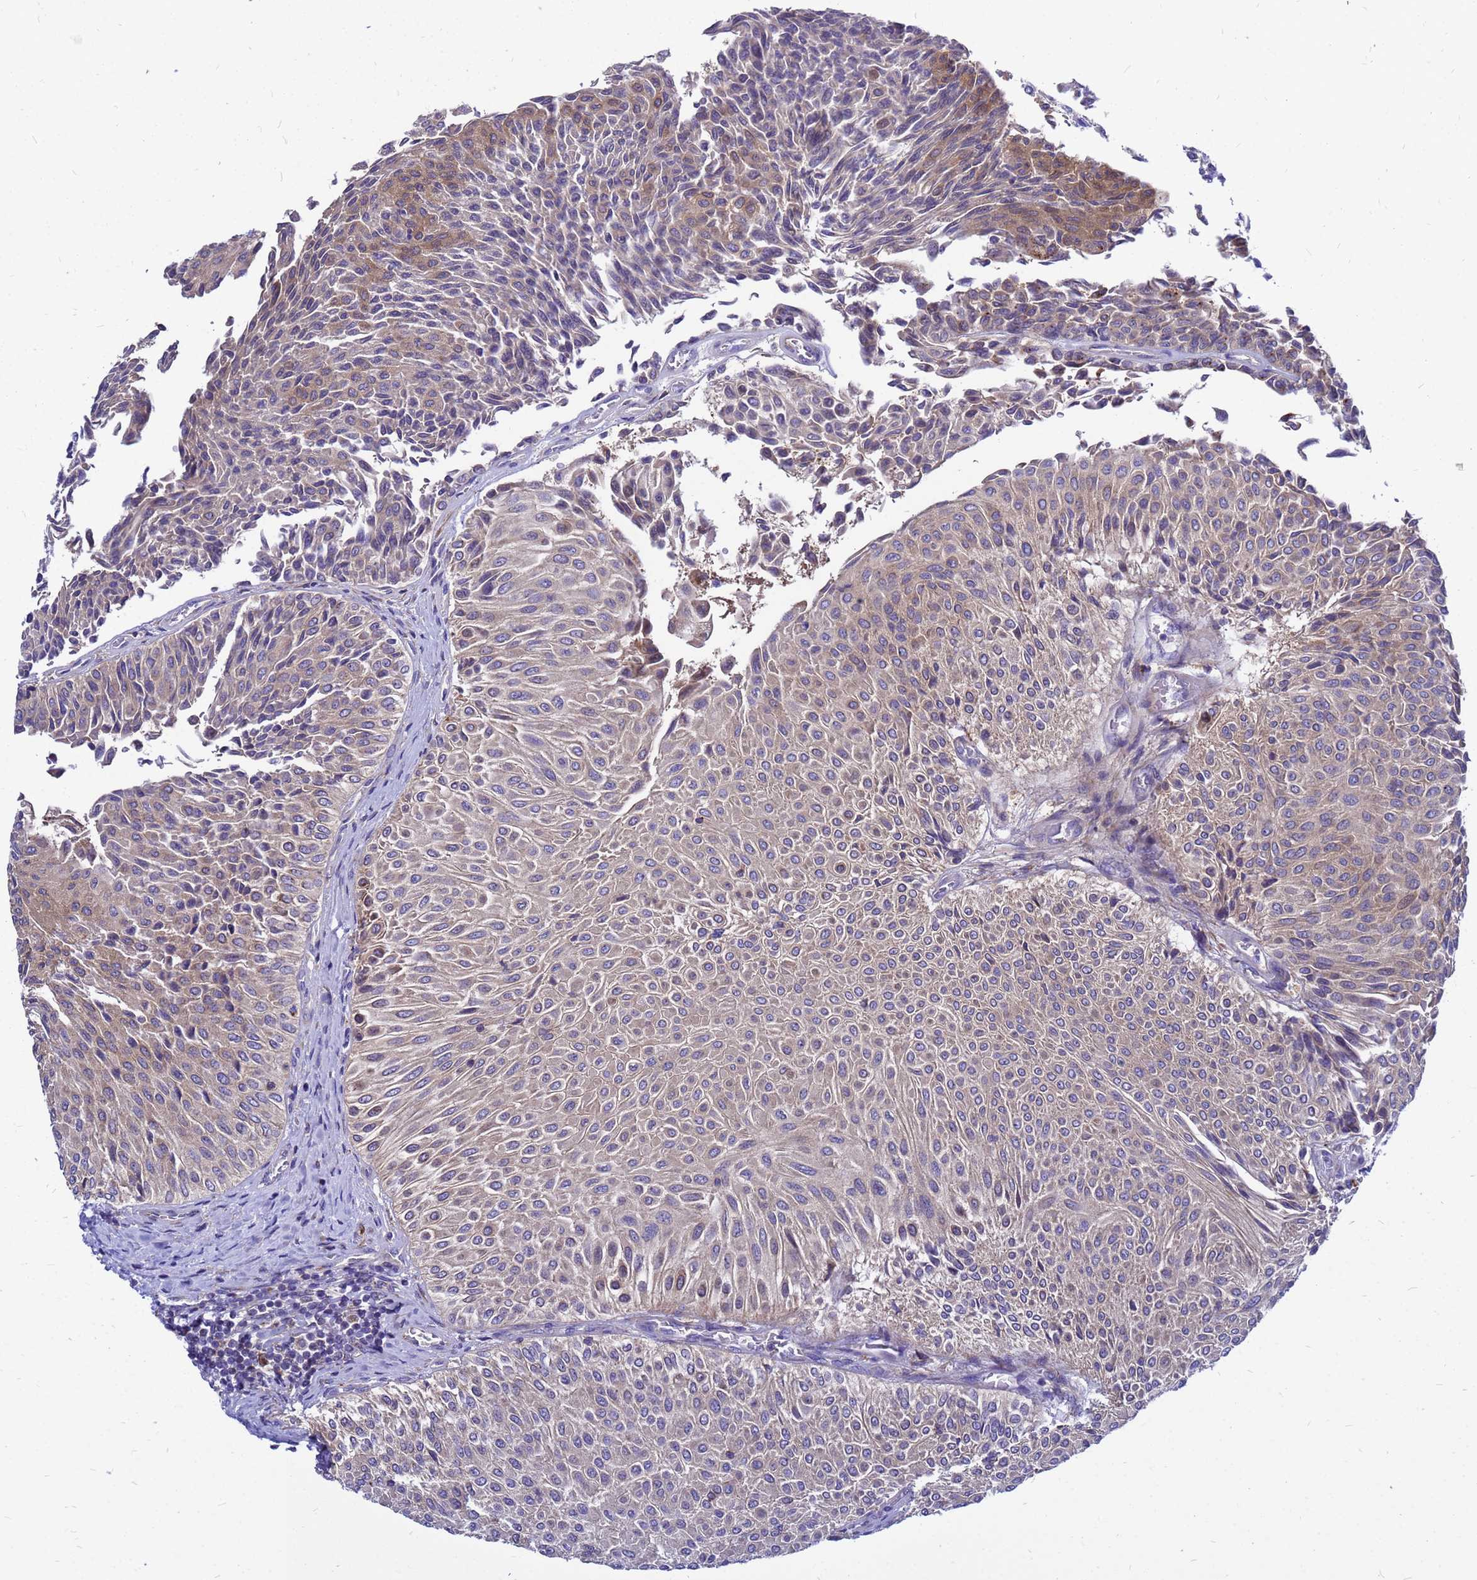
{"staining": {"intensity": "weak", "quantity": ">75%", "location": "cytoplasmic/membranous"}, "tissue": "urothelial cancer", "cell_type": "Tumor cells", "image_type": "cancer", "snomed": [{"axis": "morphology", "description": "Urothelial carcinoma, Low grade"}, {"axis": "topography", "description": "Urinary bladder"}], "caption": "DAB immunohistochemical staining of human low-grade urothelial carcinoma shows weak cytoplasmic/membranous protein positivity in approximately >75% of tumor cells.", "gene": "FHIP1A", "patient": {"sex": "male", "age": 78}}